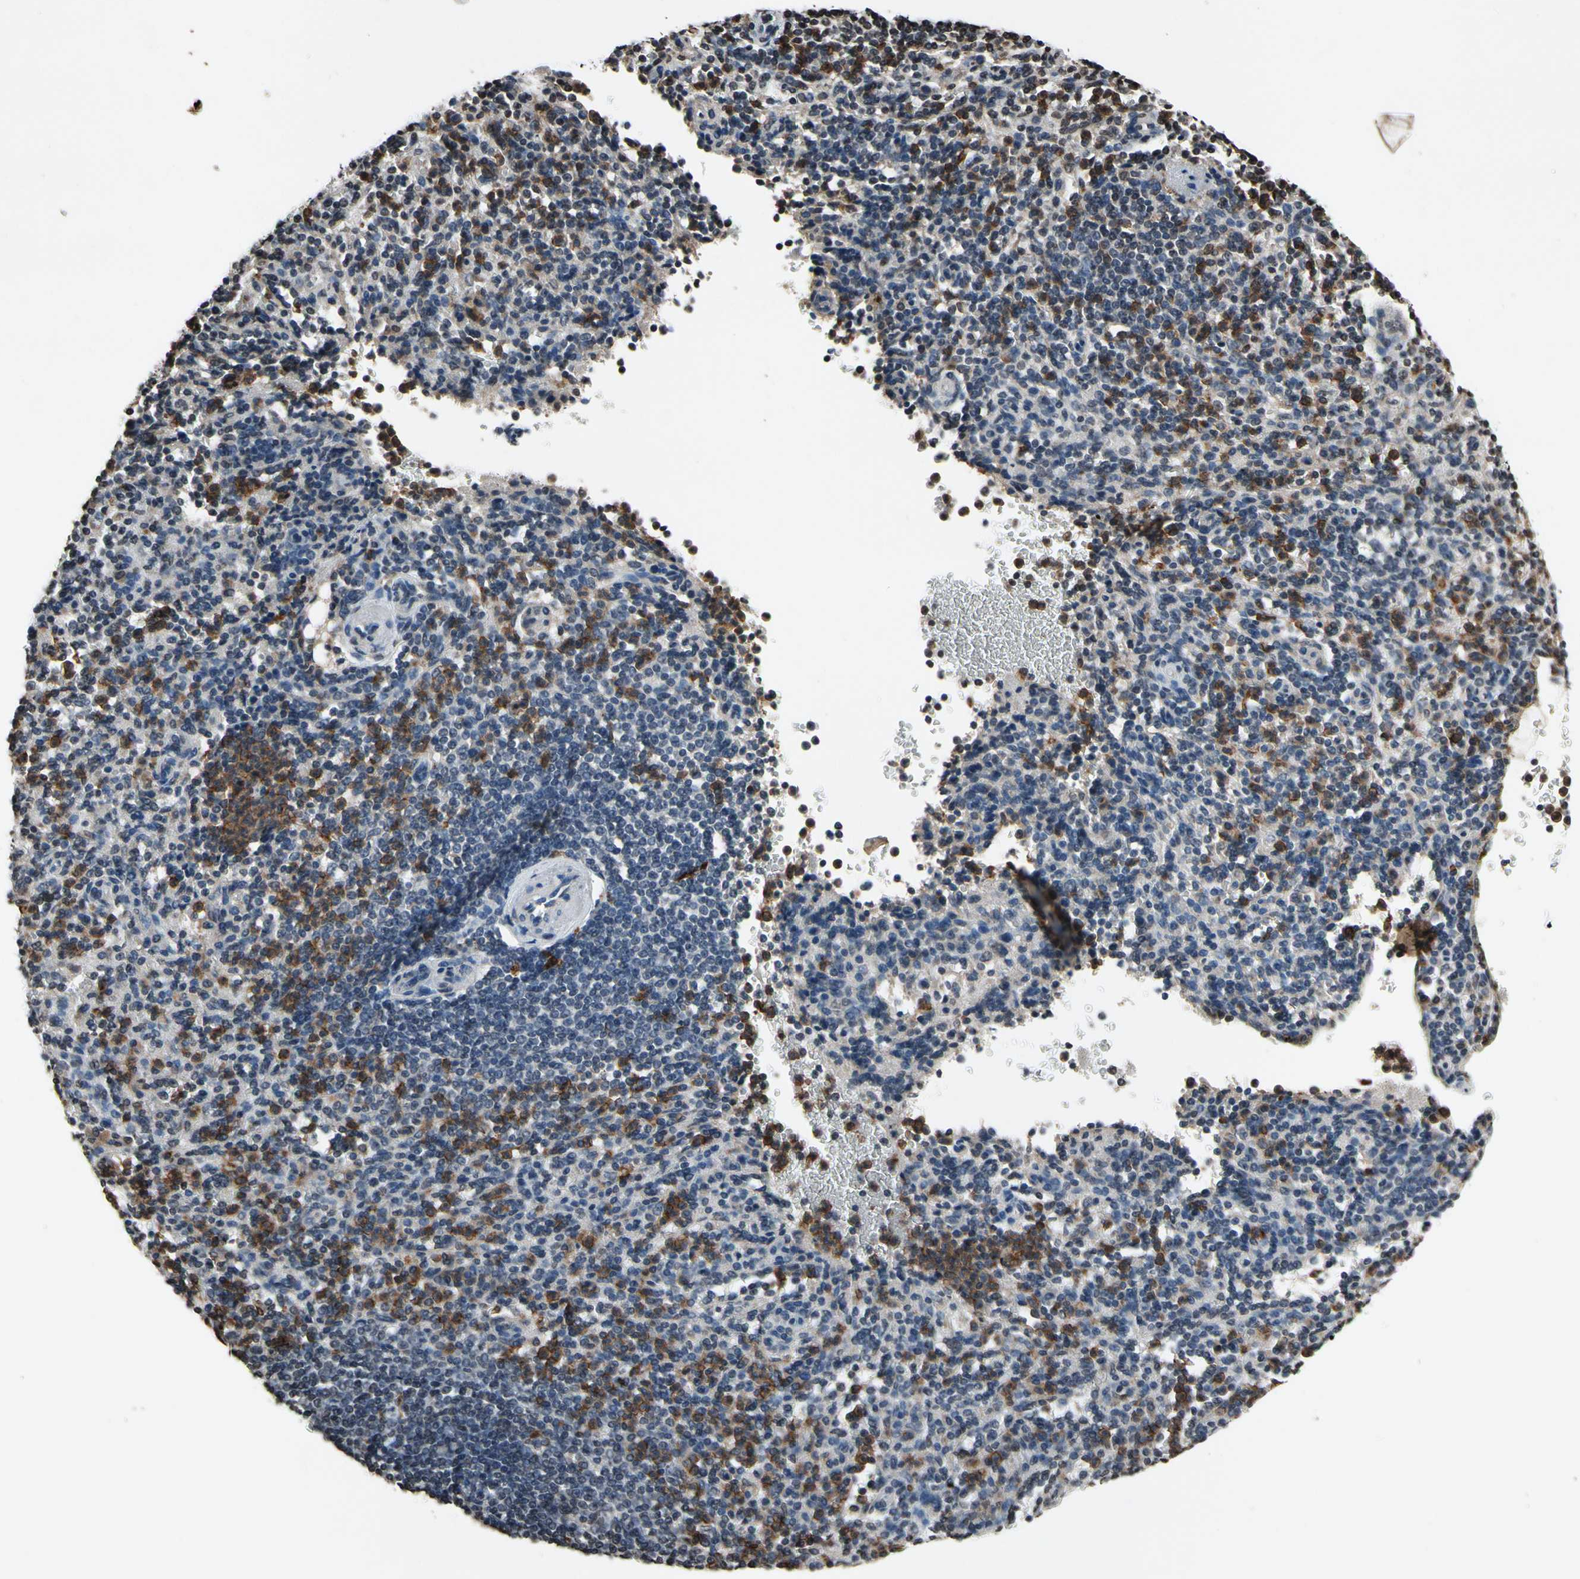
{"staining": {"intensity": "strong", "quantity": "25%-75%", "location": "cytoplasmic/membranous,nuclear"}, "tissue": "spleen", "cell_type": "Cells in red pulp", "image_type": "normal", "snomed": [{"axis": "morphology", "description": "Normal tissue, NOS"}, {"axis": "topography", "description": "Spleen"}], "caption": "The photomicrograph exhibits staining of unremarkable spleen, revealing strong cytoplasmic/membranous,nuclear protein expression (brown color) within cells in red pulp.", "gene": "HIPK2", "patient": {"sex": "female", "age": 74}}